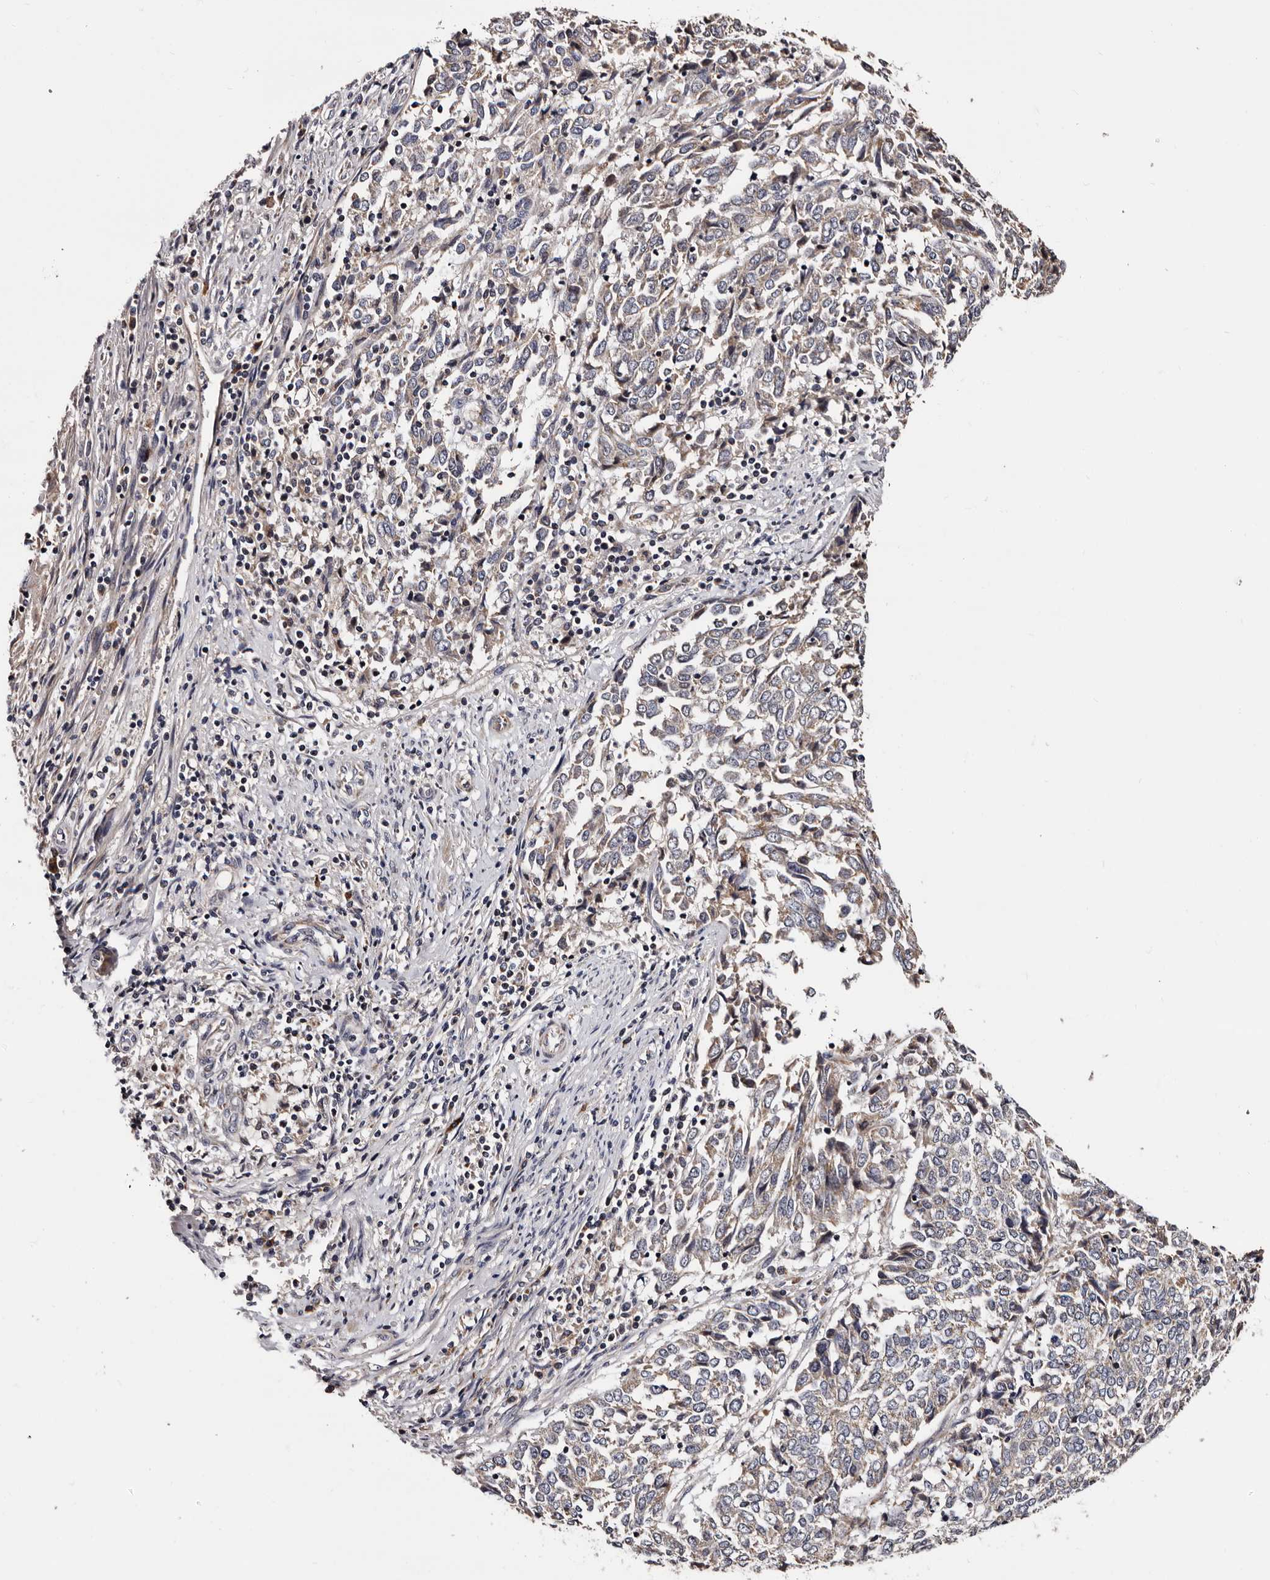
{"staining": {"intensity": "weak", "quantity": "25%-75%", "location": "cytoplasmic/membranous"}, "tissue": "endometrial cancer", "cell_type": "Tumor cells", "image_type": "cancer", "snomed": [{"axis": "morphology", "description": "Adenocarcinoma, NOS"}, {"axis": "topography", "description": "Endometrium"}], "caption": "Immunohistochemical staining of human endometrial cancer (adenocarcinoma) demonstrates low levels of weak cytoplasmic/membranous protein positivity in approximately 25%-75% of tumor cells. (DAB (3,3'-diaminobenzidine) IHC, brown staining for protein, blue staining for nuclei).", "gene": "TAF4B", "patient": {"sex": "female", "age": 80}}